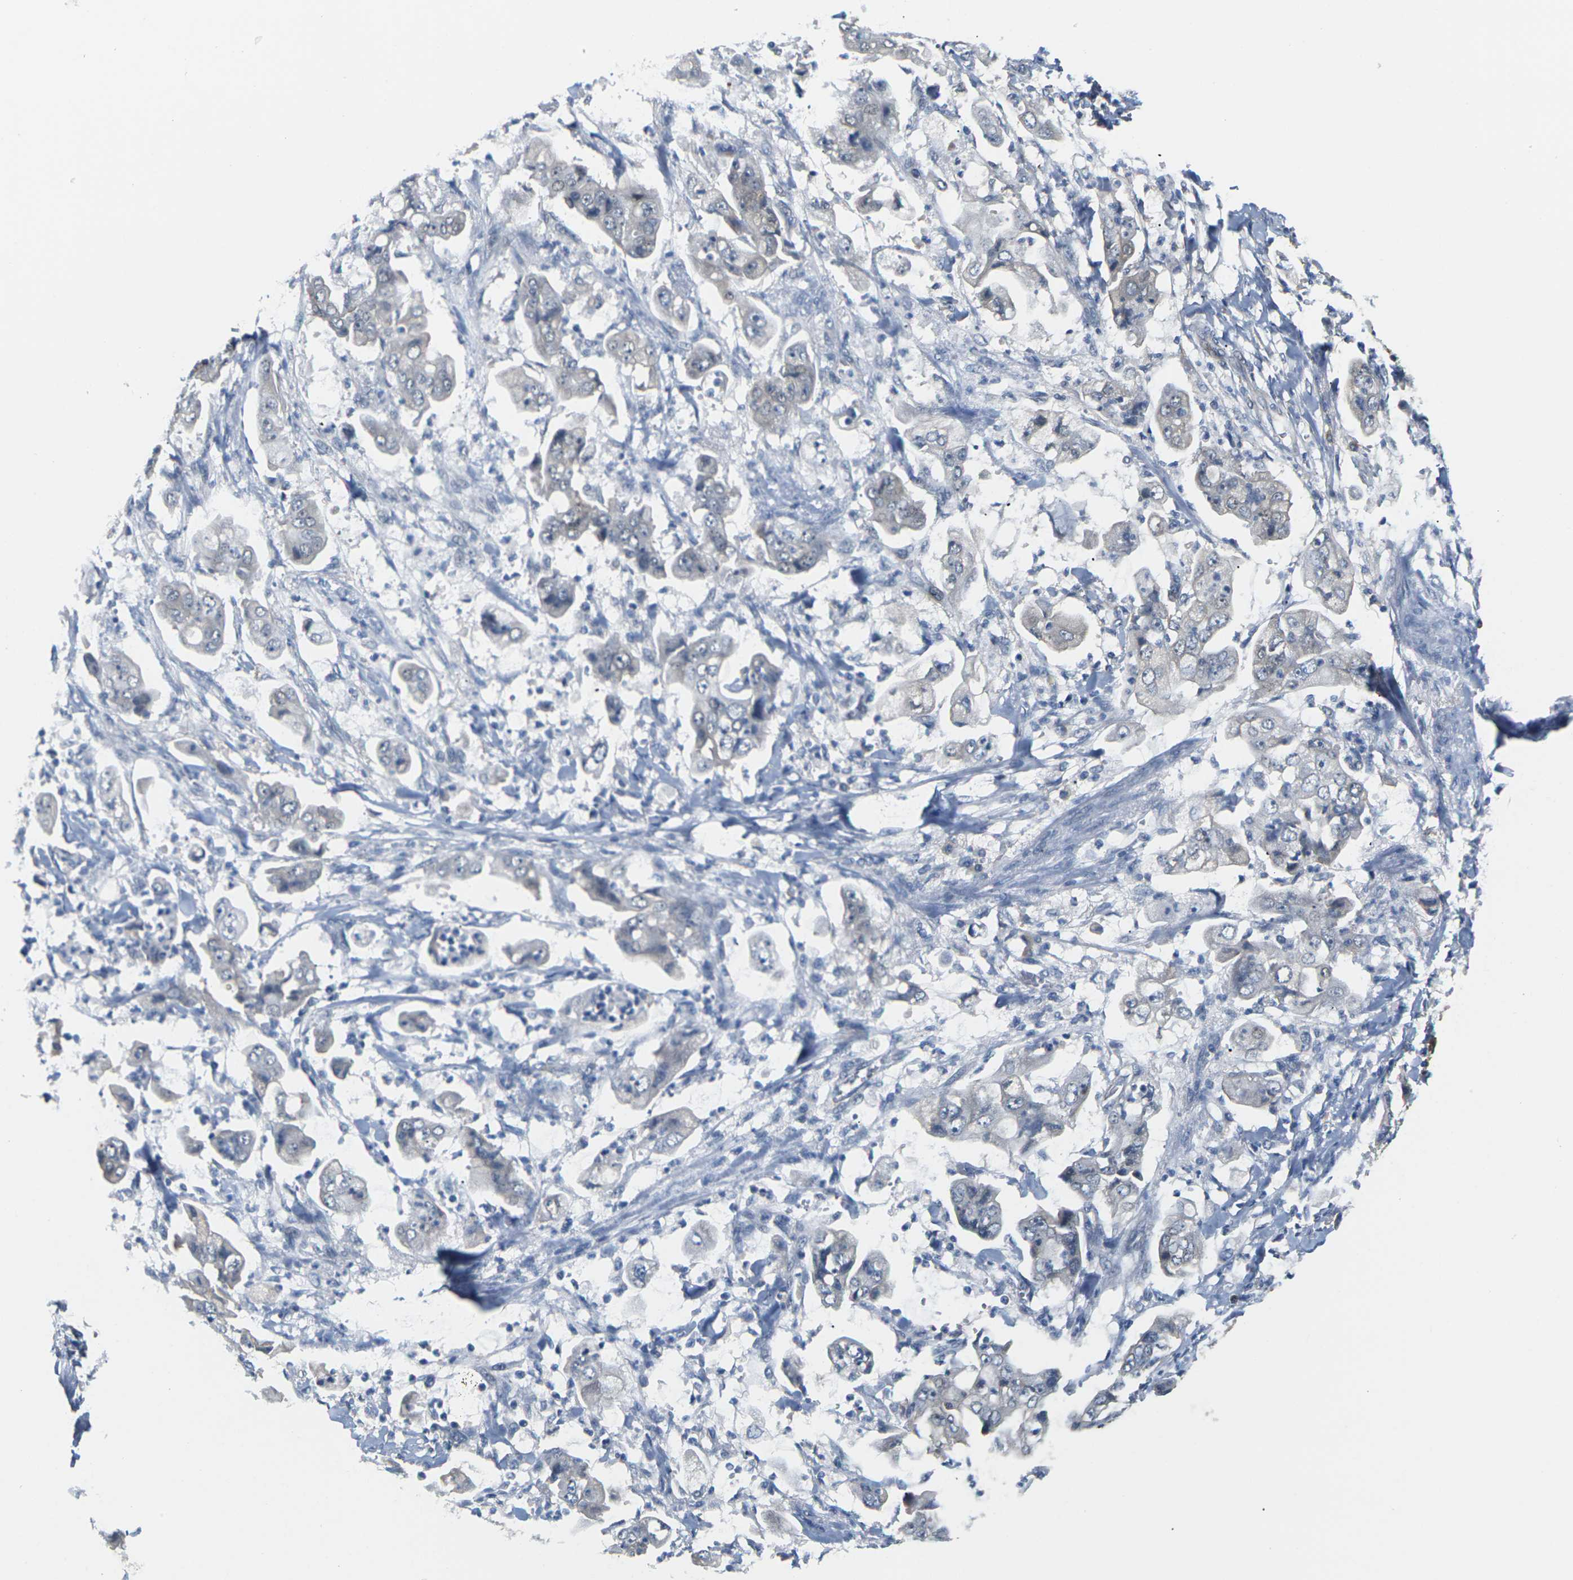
{"staining": {"intensity": "negative", "quantity": "none", "location": "none"}, "tissue": "stomach cancer", "cell_type": "Tumor cells", "image_type": "cancer", "snomed": [{"axis": "morphology", "description": "Adenocarcinoma, NOS"}, {"axis": "topography", "description": "Stomach"}], "caption": "Tumor cells are negative for brown protein staining in stomach cancer. The staining is performed using DAB (3,3'-diaminobenzidine) brown chromogen with nuclei counter-stained in using hematoxylin.", "gene": "PKP2", "patient": {"sex": "male", "age": 62}}